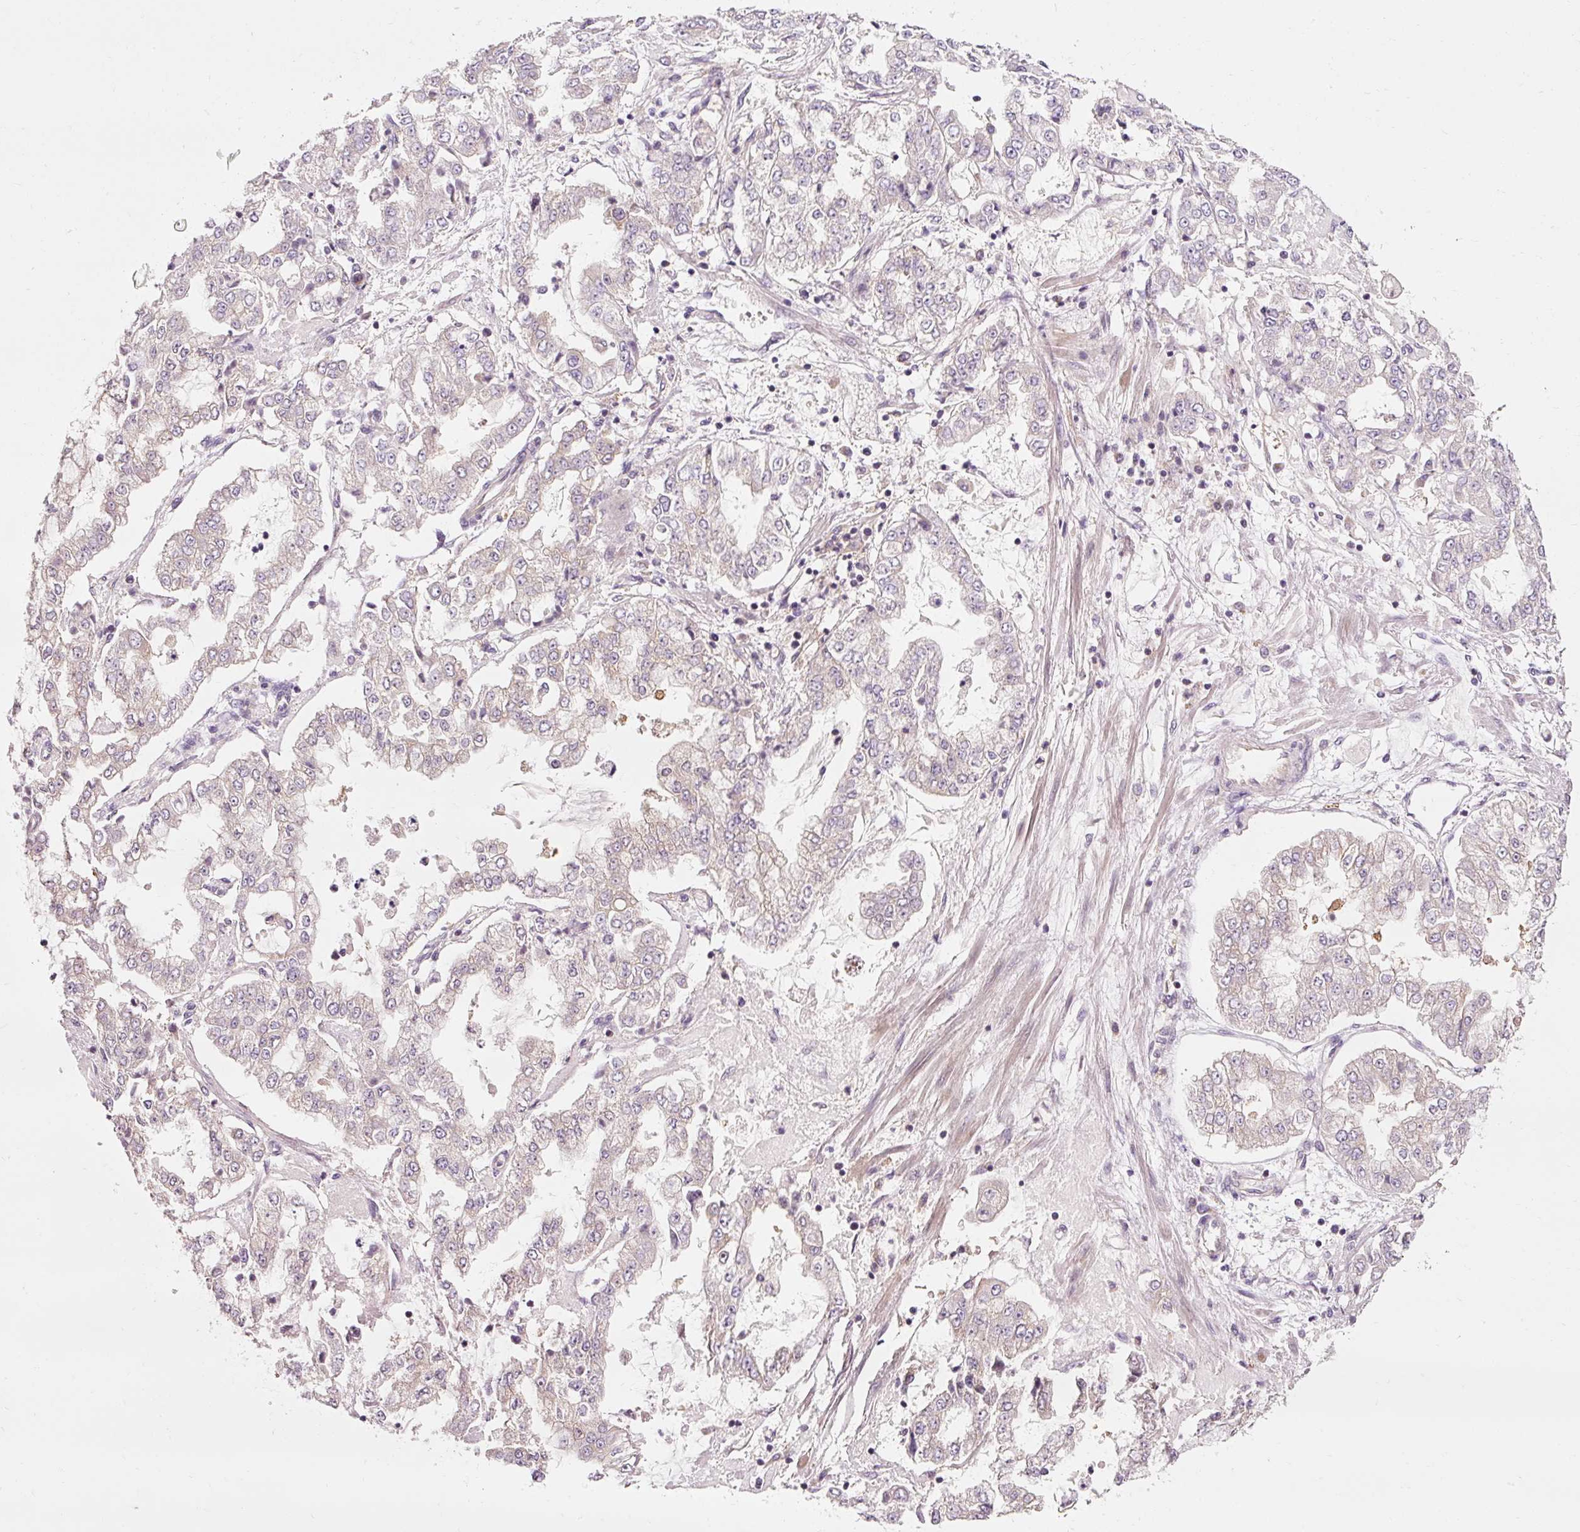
{"staining": {"intensity": "weak", "quantity": "25%-75%", "location": "cytoplasmic/membranous"}, "tissue": "stomach cancer", "cell_type": "Tumor cells", "image_type": "cancer", "snomed": [{"axis": "morphology", "description": "Adenocarcinoma, NOS"}, {"axis": "topography", "description": "Stomach"}], "caption": "Protein staining reveals weak cytoplasmic/membranous staining in about 25%-75% of tumor cells in stomach adenocarcinoma.", "gene": "NAPA", "patient": {"sex": "male", "age": 76}}